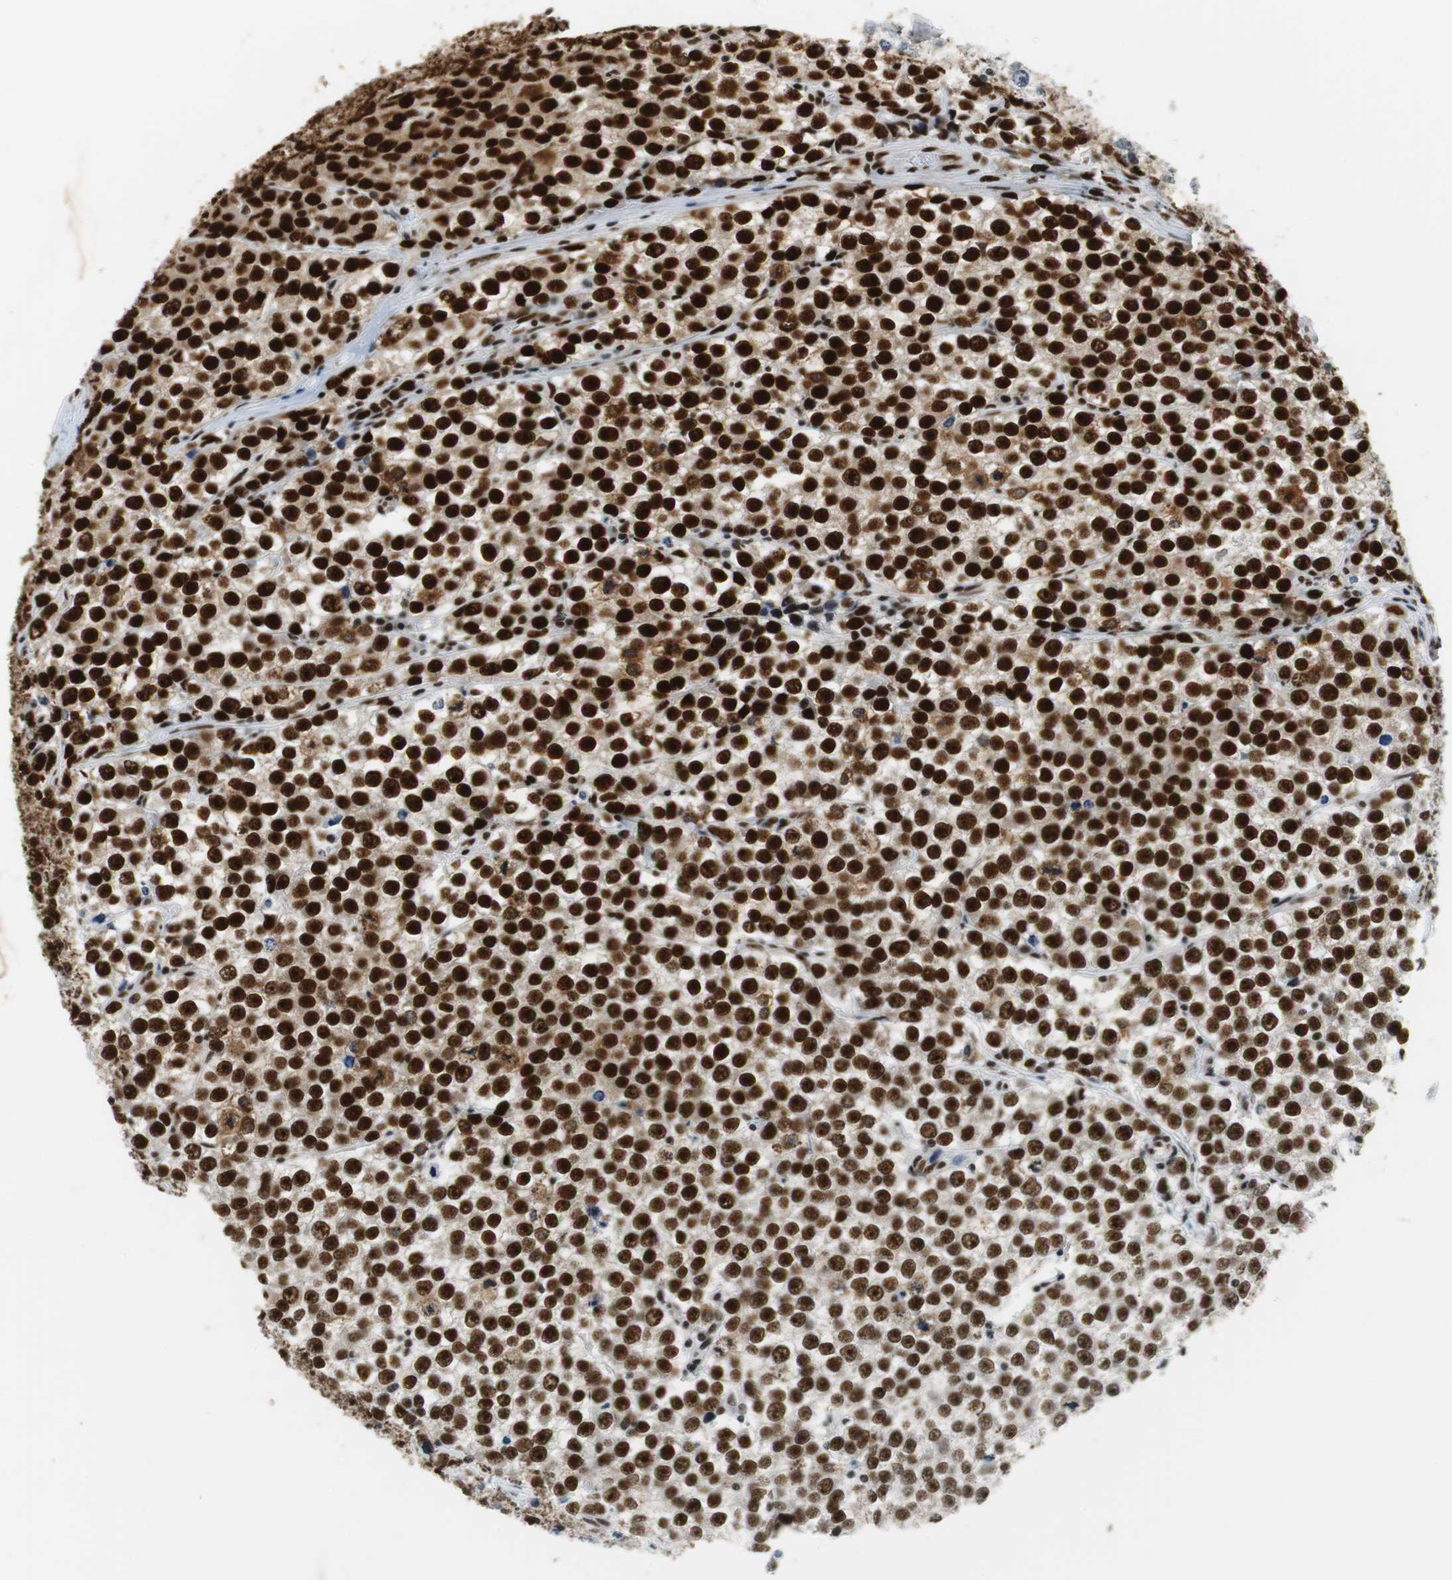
{"staining": {"intensity": "strong", "quantity": ">75%", "location": "cytoplasmic/membranous,nuclear"}, "tissue": "testis cancer", "cell_type": "Tumor cells", "image_type": "cancer", "snomed": [{"axis": "morphology", "description": "Seminoma, NOS"}, {"axis": "morphology", "description": "Carcinoma, Embryonal, NOS"}, {"axis": "topography", "description": "Testis"}], "caption": "About >75% of tumor cells in human testis seminoma display strong cytoplasmic/membranous and nuclear protein staining as visualized by brown immunohistochemical staining.", "gene": "PRKDC", "patient": {"sex": "male", "age": 52}}